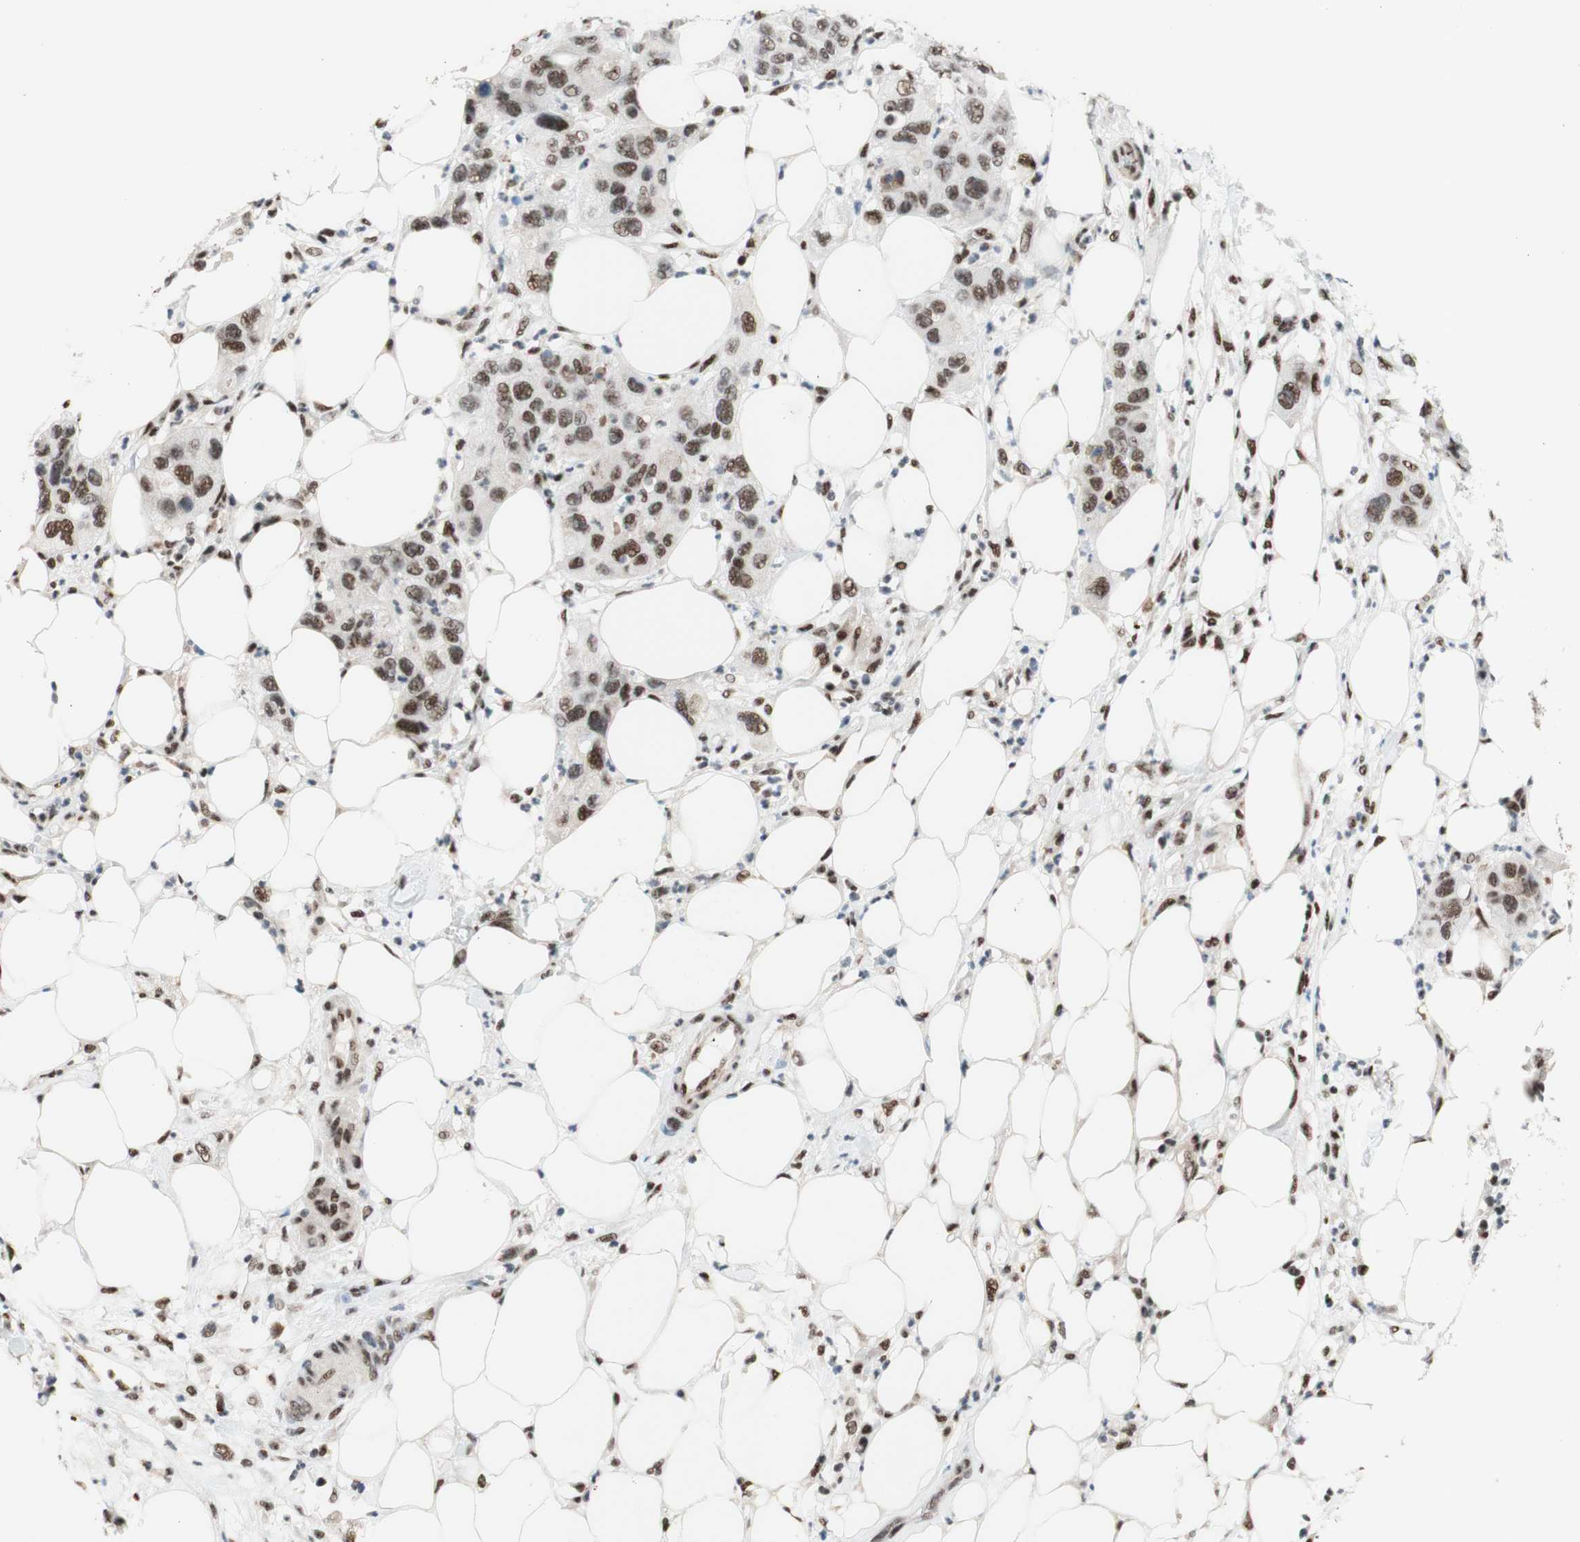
{"staining": {"intensity": "moderate", "quantity": ">75%", "location": "nuclear"}, "tissue": "pancreatic cancer", "cell_type": "Tumor cells", "image_type": "cancer", "snomed": [{"axis": "morphology", "description": "Adenocarcinoma, NOS"}, {"axis": "topography", "description": "Pancreas"}], "caption": "Immunohistochemical staining of adenocarcinoma (pancreatic) shows medium levels of moderate nuclear positivity in about >75% of tumor cells.", "gene": "PRPF19", "patient": {"sex": "female", "age": 71}}